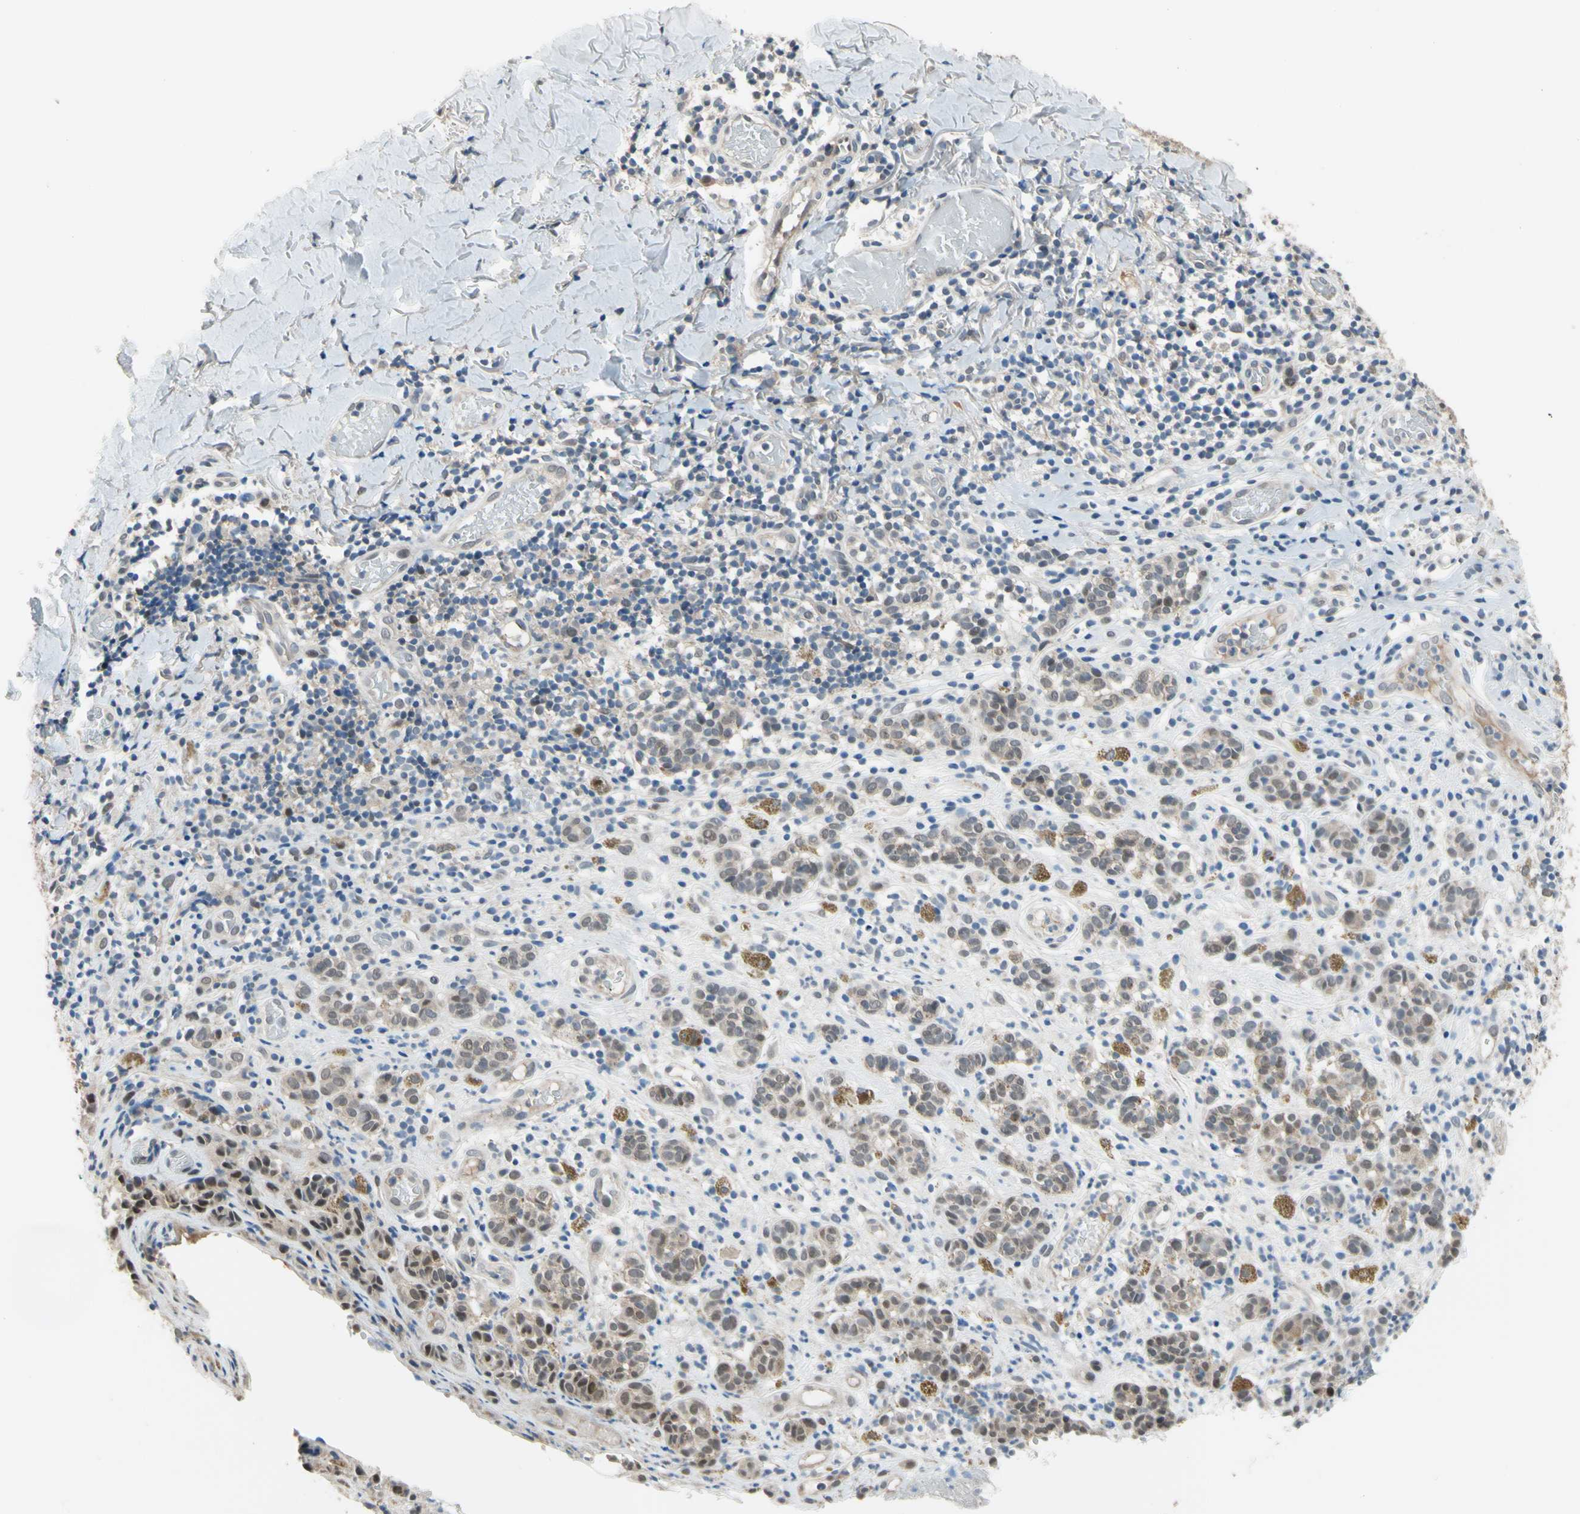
{"staining": {"intensity": "weak", "quantity": "<25%", "location": "nuclear"}, "tissue": "melanoma", "cell_type": "Tumor cells", "image_type": "cancer", "snomed": [{"axis": "morphology", "description": "Malignant melanoma, NOS"}, {"axis": "topography", "description": "Skin"}], "caption": "Tumor cells are negative for brown protein staining in melanoma.", "gene": "HSPA4", "patient": {"sex": "male", "age": 64}}